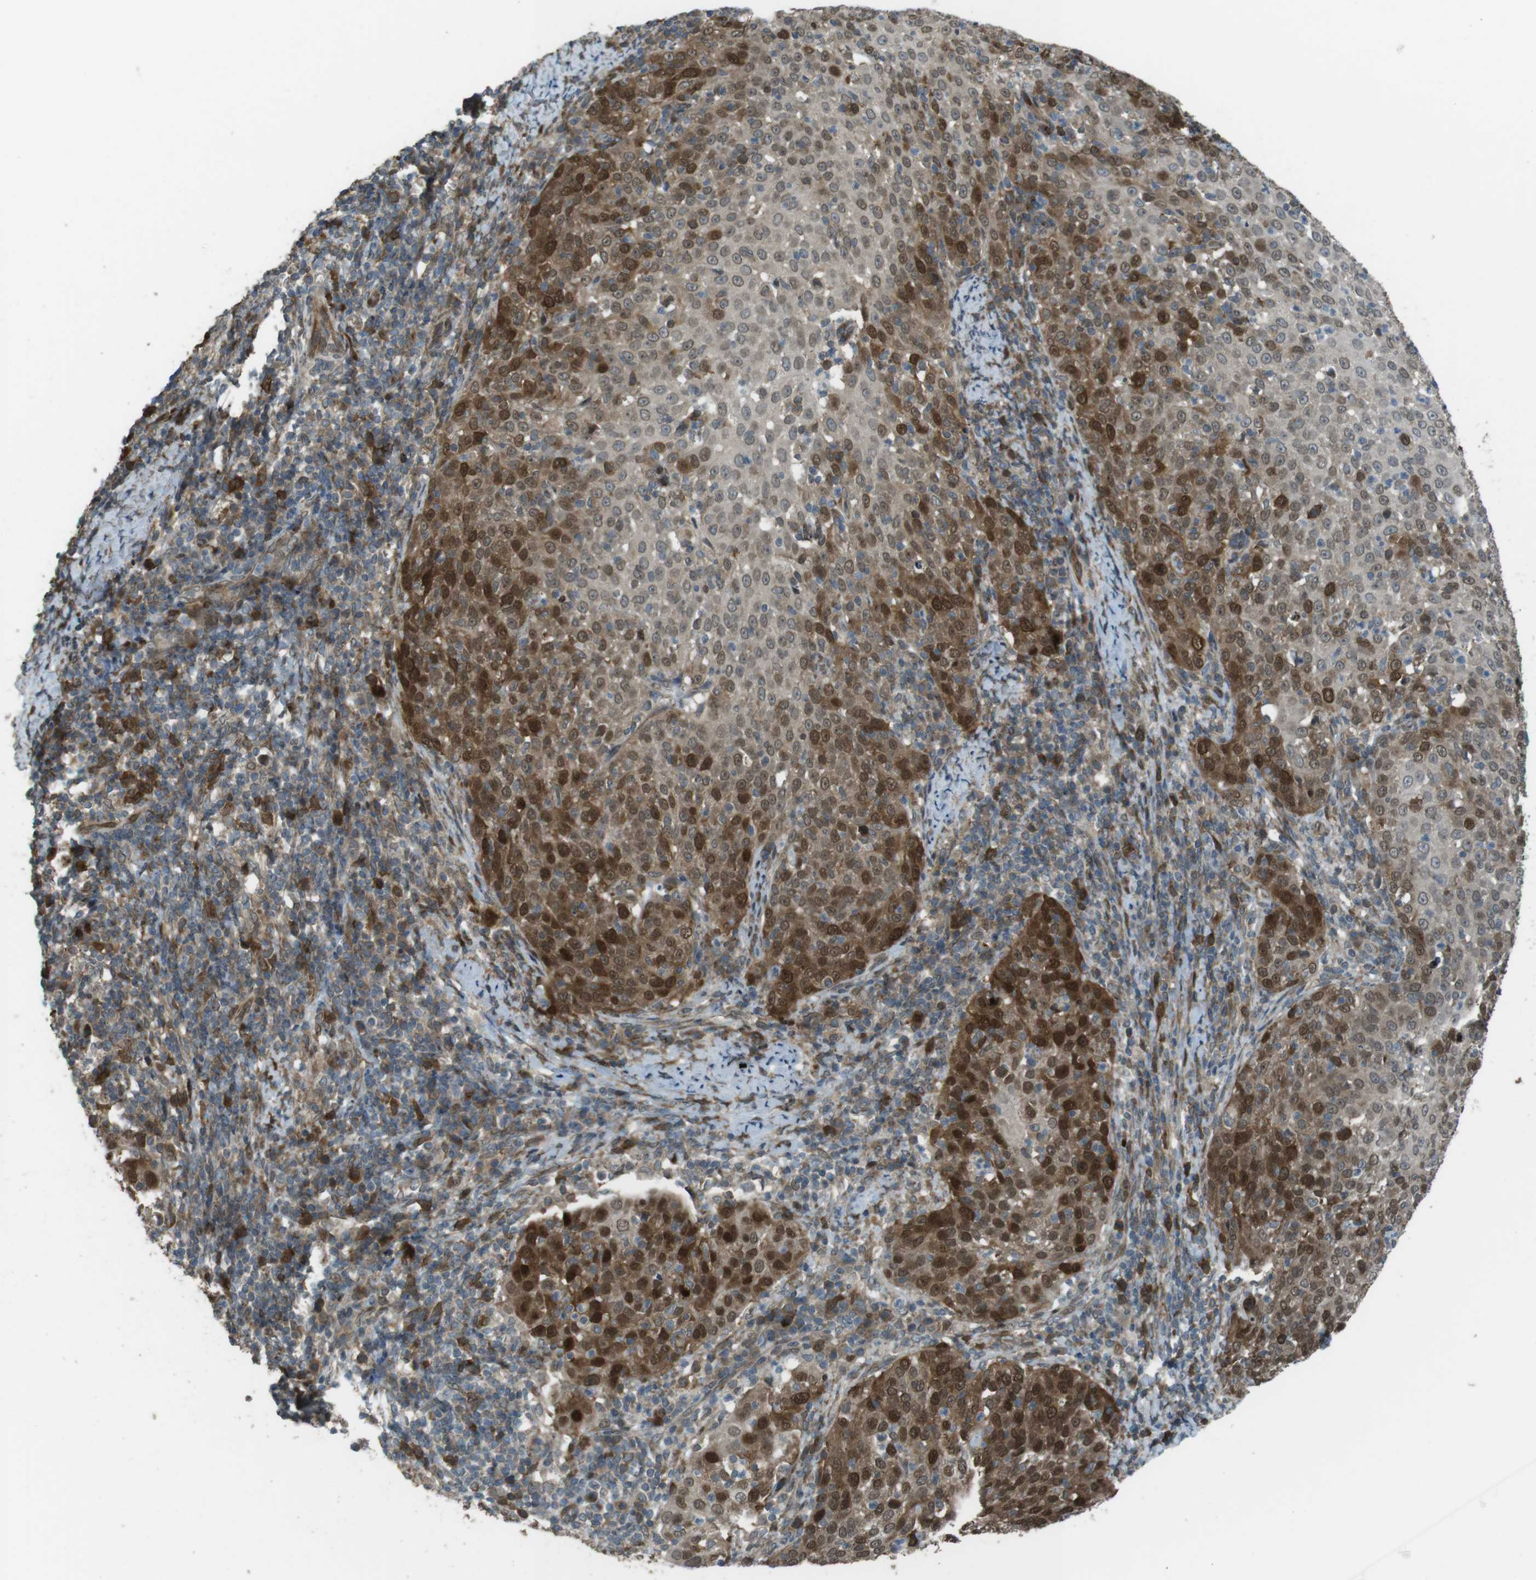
{"staining": {"intensity": "moderate", "quantity": "25%-75%", "location": "cytoplasmic/membranous,nuclear"}, "tissue": "cervical cancer", "cell_type": "Tumor cells", "image_type": "cancer", "snomed": [{"axis": "morphology", "description": "Squamous cell carcinoma, NOS"}, {"axis": "topography", "description": "Cervix"}], "caption": "Brown immunohistochemical staining in cervical squamous cell carcinoma shows moderate cytoplasmic/membranous and nuclear expression in about 25%-75% of tumor cells.", "gene": "ZNF330", "patient": {"sex": "female", "age": 51}}